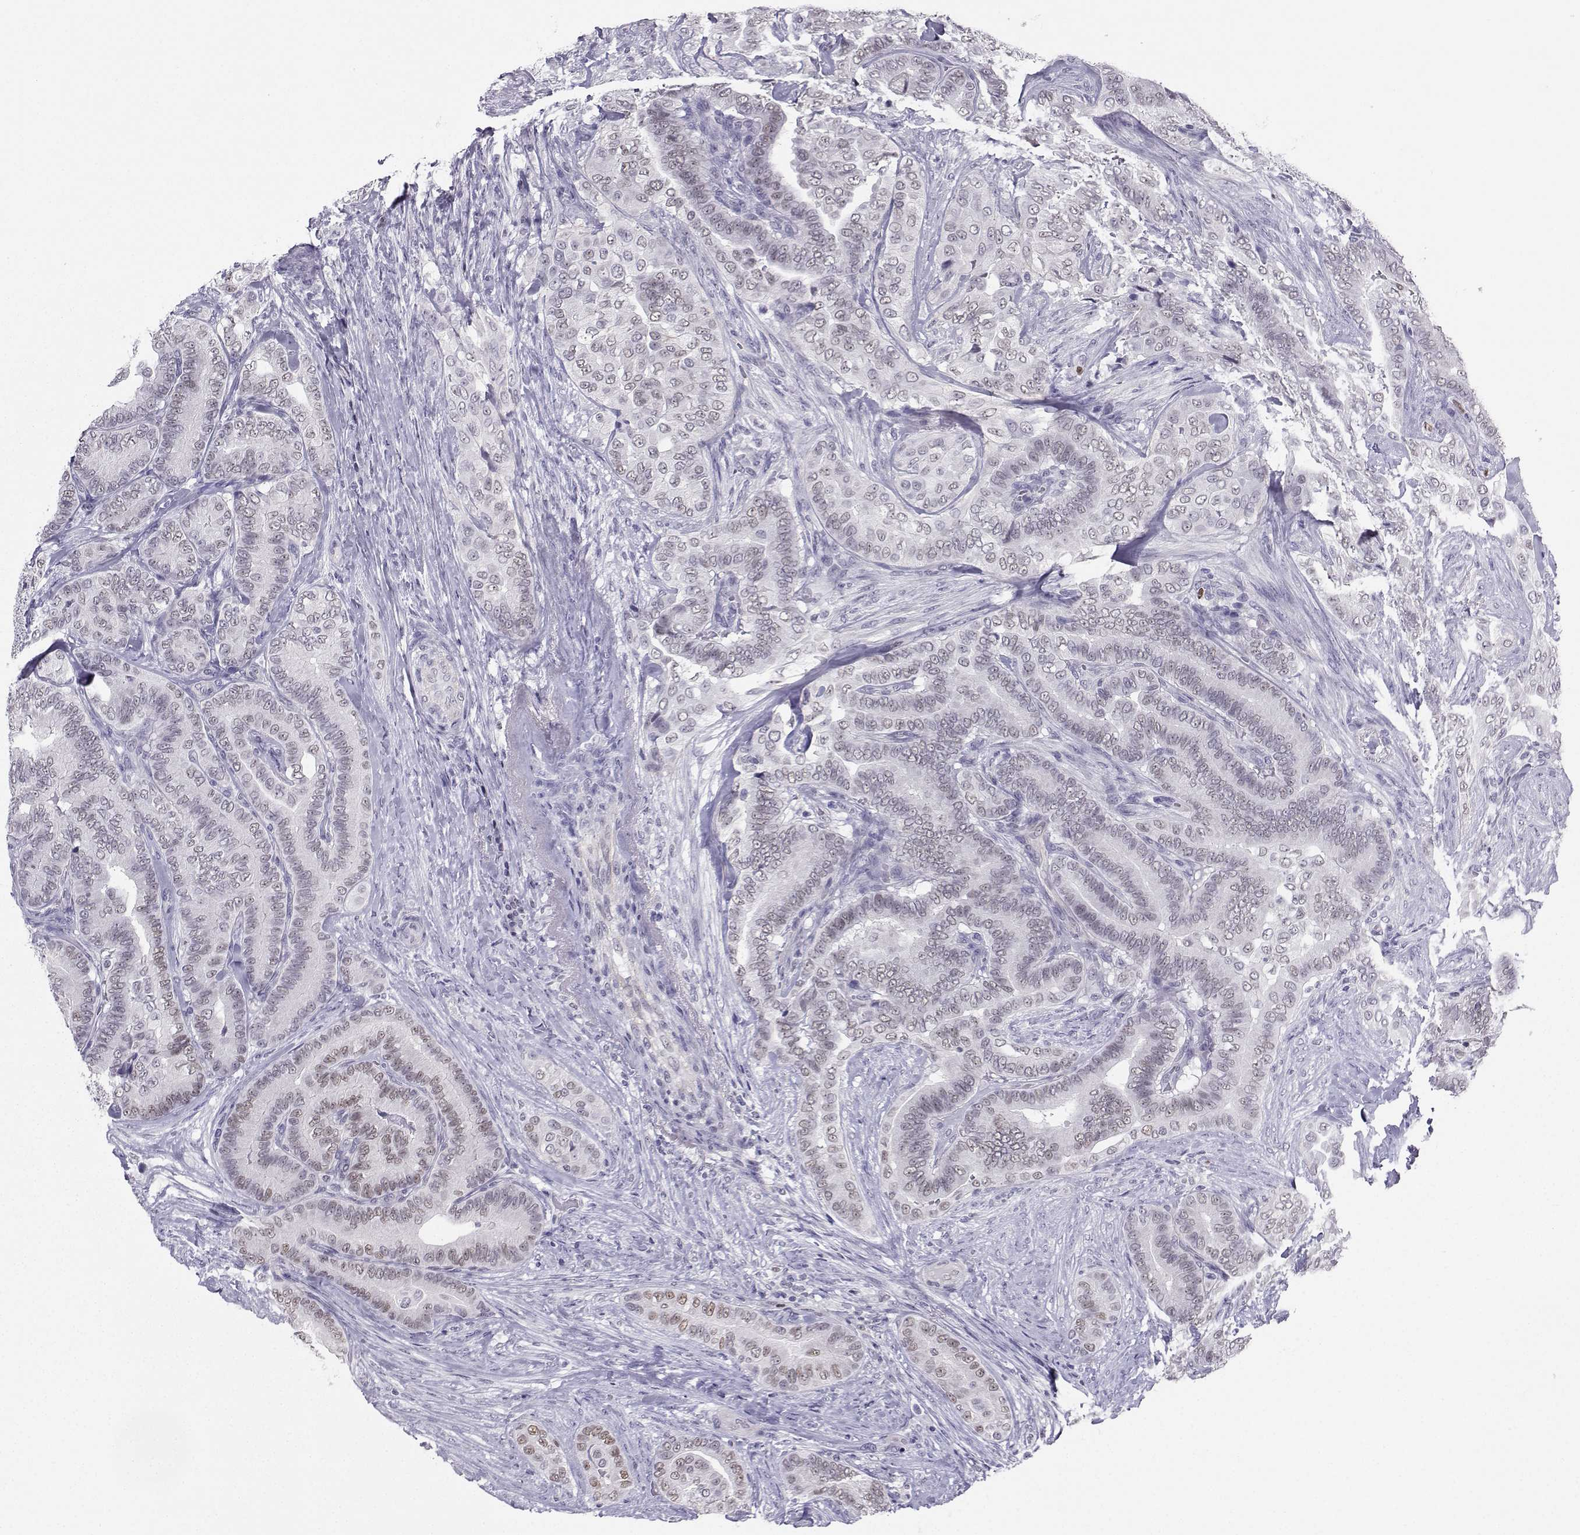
{"staining": {"intensity": "weak", "quantity": "<25%", "location": "nuclear"}, "tissue": "thyroid cancer", "cell_type": "Tumor cells", "image_type": "cancer", "snomed": [{"axis": "morphology", "description": "Papillary adenocarcinoma, NOS"}, {"axis": "topography", "description": "Thyroid gland"}], "caption": "There is no significant positivity in tumor cells of thyroid cancer.", "gene": "TEDC2", "patient": {"sex": "male", "age": 61}}